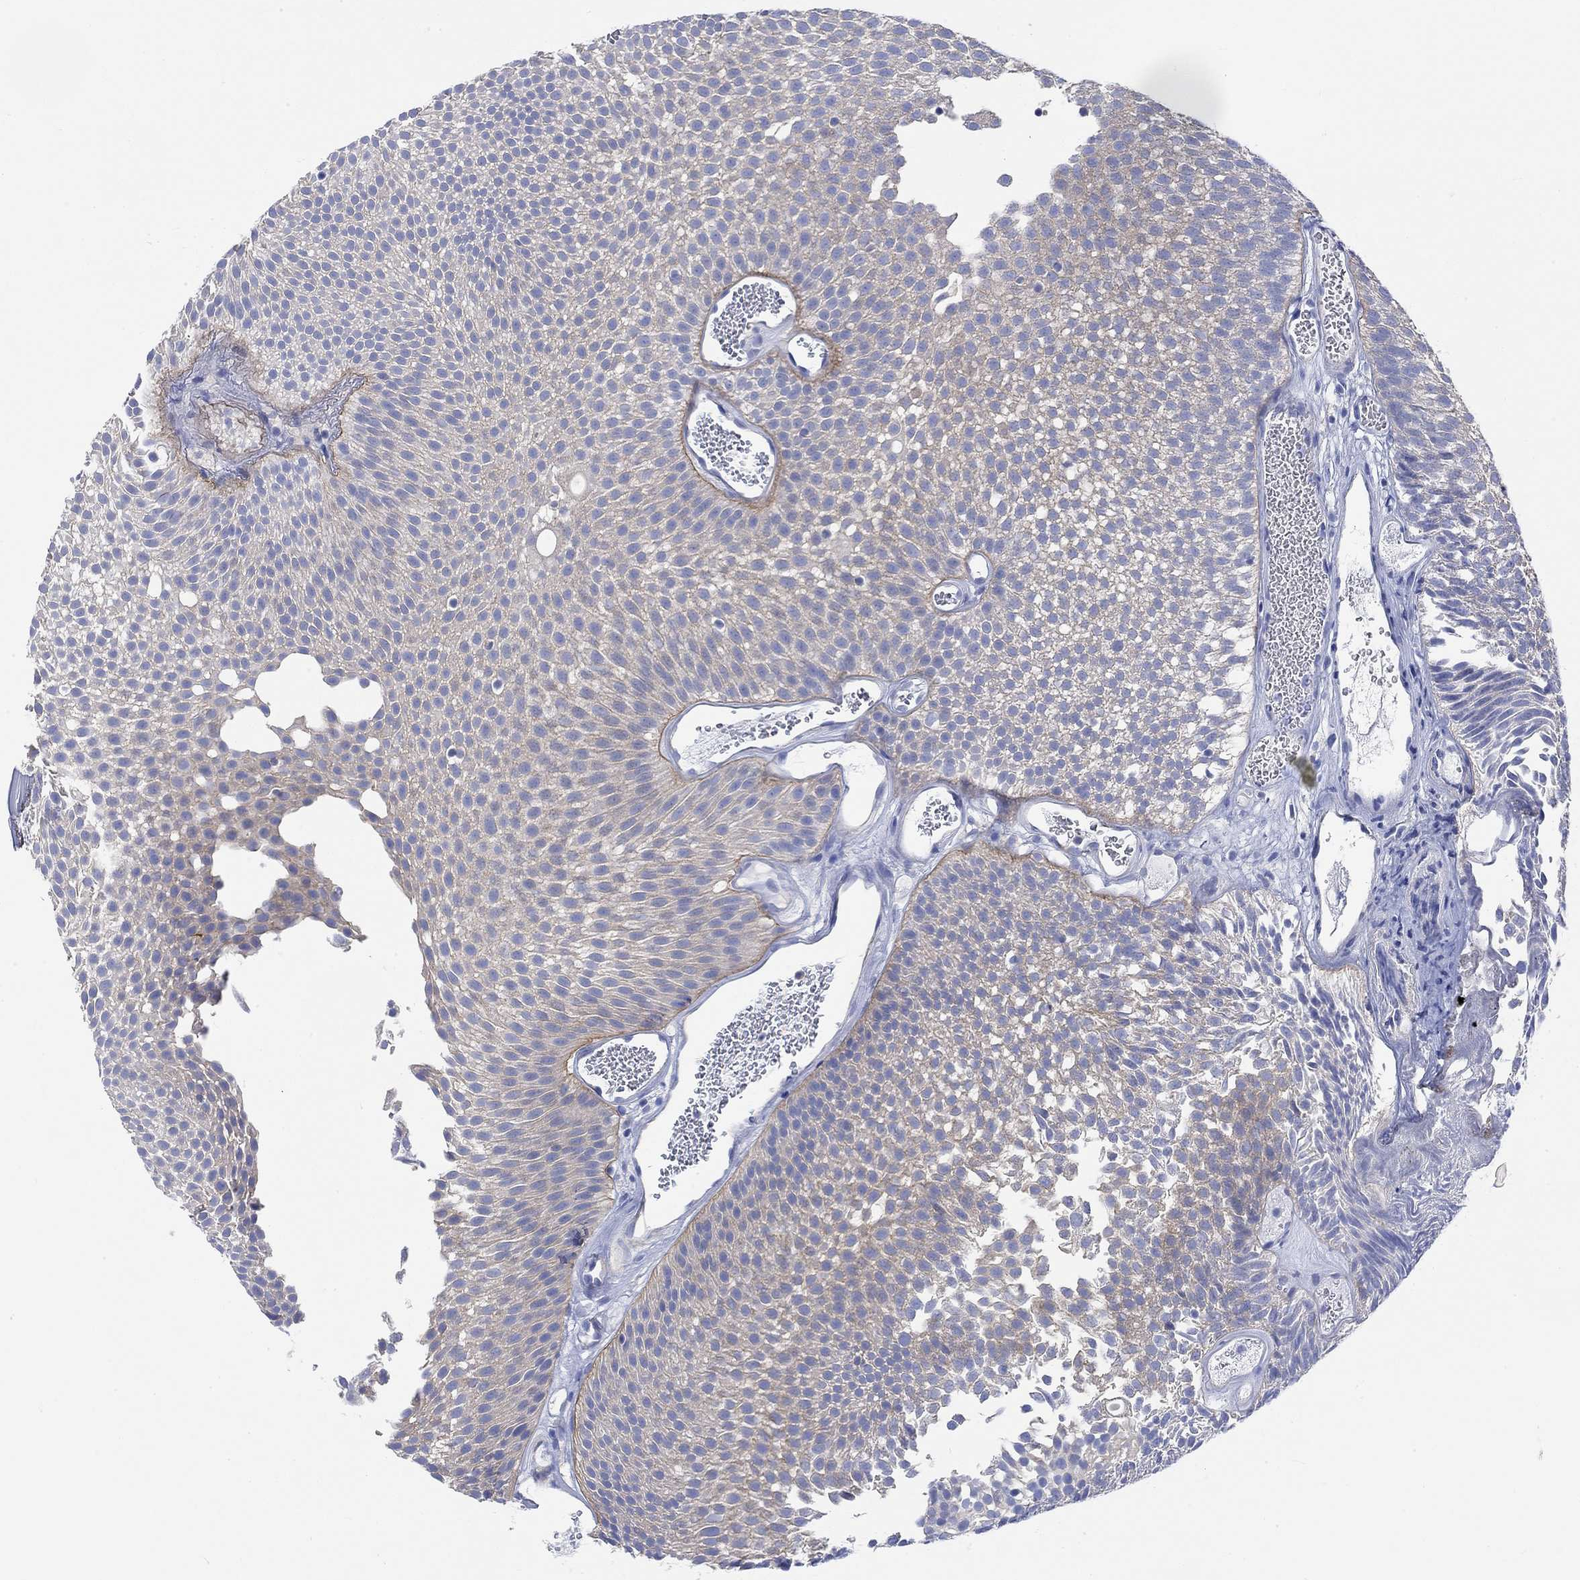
{"staining": {"intensity": "weak", "quantity": "25%-75%", "location": "cytoplasmic/membranous"}, "tissue": "urothelial cancer", "cell_type": "Tumor cells", "image_type": "cancer", "snomed": [{"axis": "morphology", "description": "Urothelial carcinoma, Low grade"}, {"axis": "topography", "description": "Urinary bladder"}], "caption": "This is an image of IHC staining of urothelial carcinoma (low-grade), which shows weak staining in the cytoplasmic/membranous of tumor cells.", "gene": "REEP6", "patient": {"sex": "male", "age": 52}}